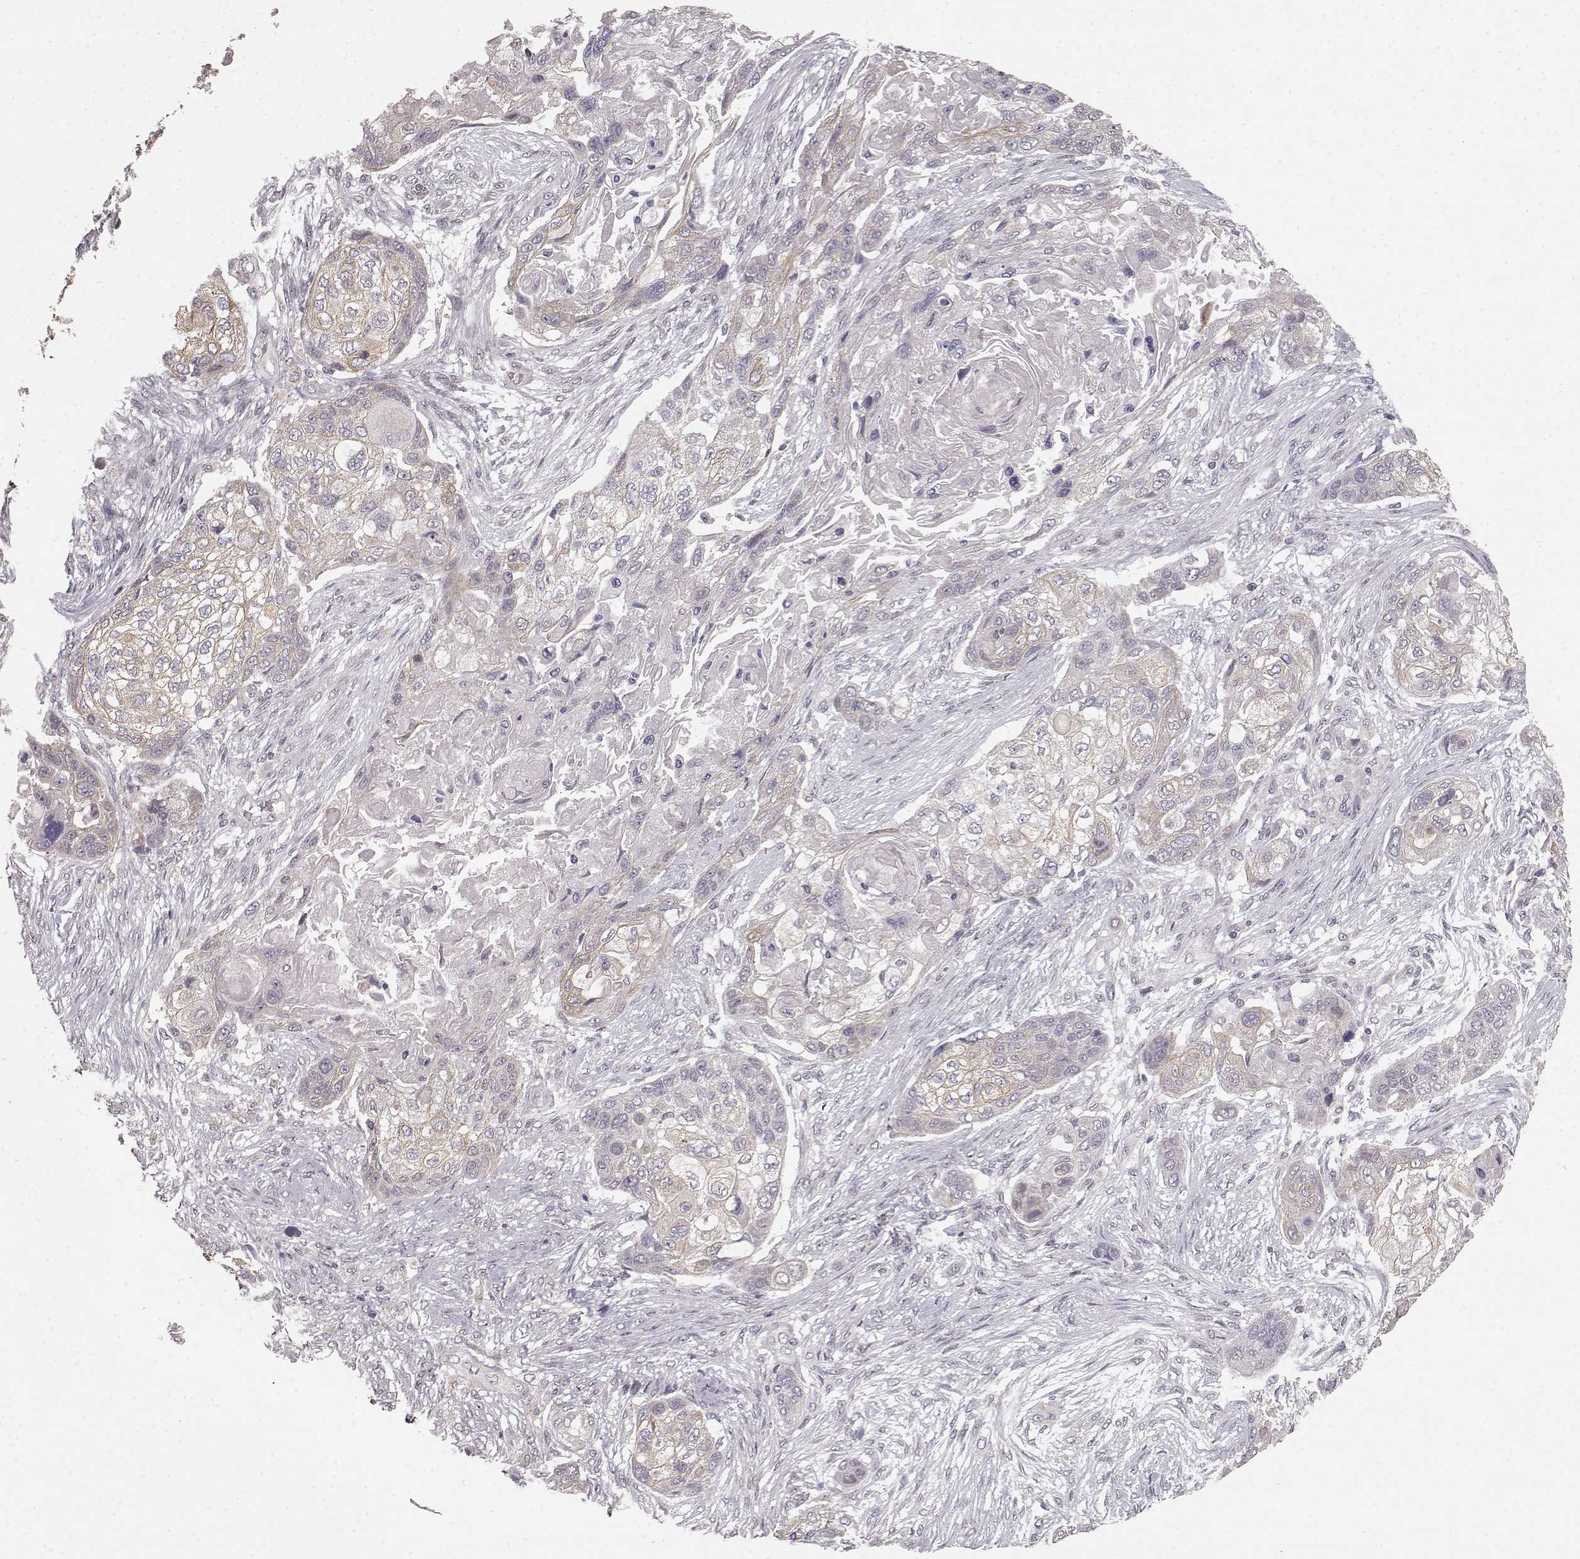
{"staining": {"intensity": "weak", "quantity": "25%-75%", "location": "cytoplasmic/membranous"}, "tissue": "lung cancer", "cell_type": "Tumor cells", "image_type": "cancer", "snomed": [{"axis": "morphology", "description": "Squamous cell carcinoma, NOS"}, {"axis": "topography", "description": "Lung"}], "caption": "Immunohistochemical staining of human squamous cell carcinoma (lung) demonstrates low levels of weak cytoplasmic/membranous protein positivity in about 25%-75% of tumor cells. The staining was performed using DAB to visualize the protein expression in brown, while the nuclei were stained in blue with hematoxylin (Magnification: 20x).", "gene": "BACH2", "patient": {"sex": "male", "age": 69}}